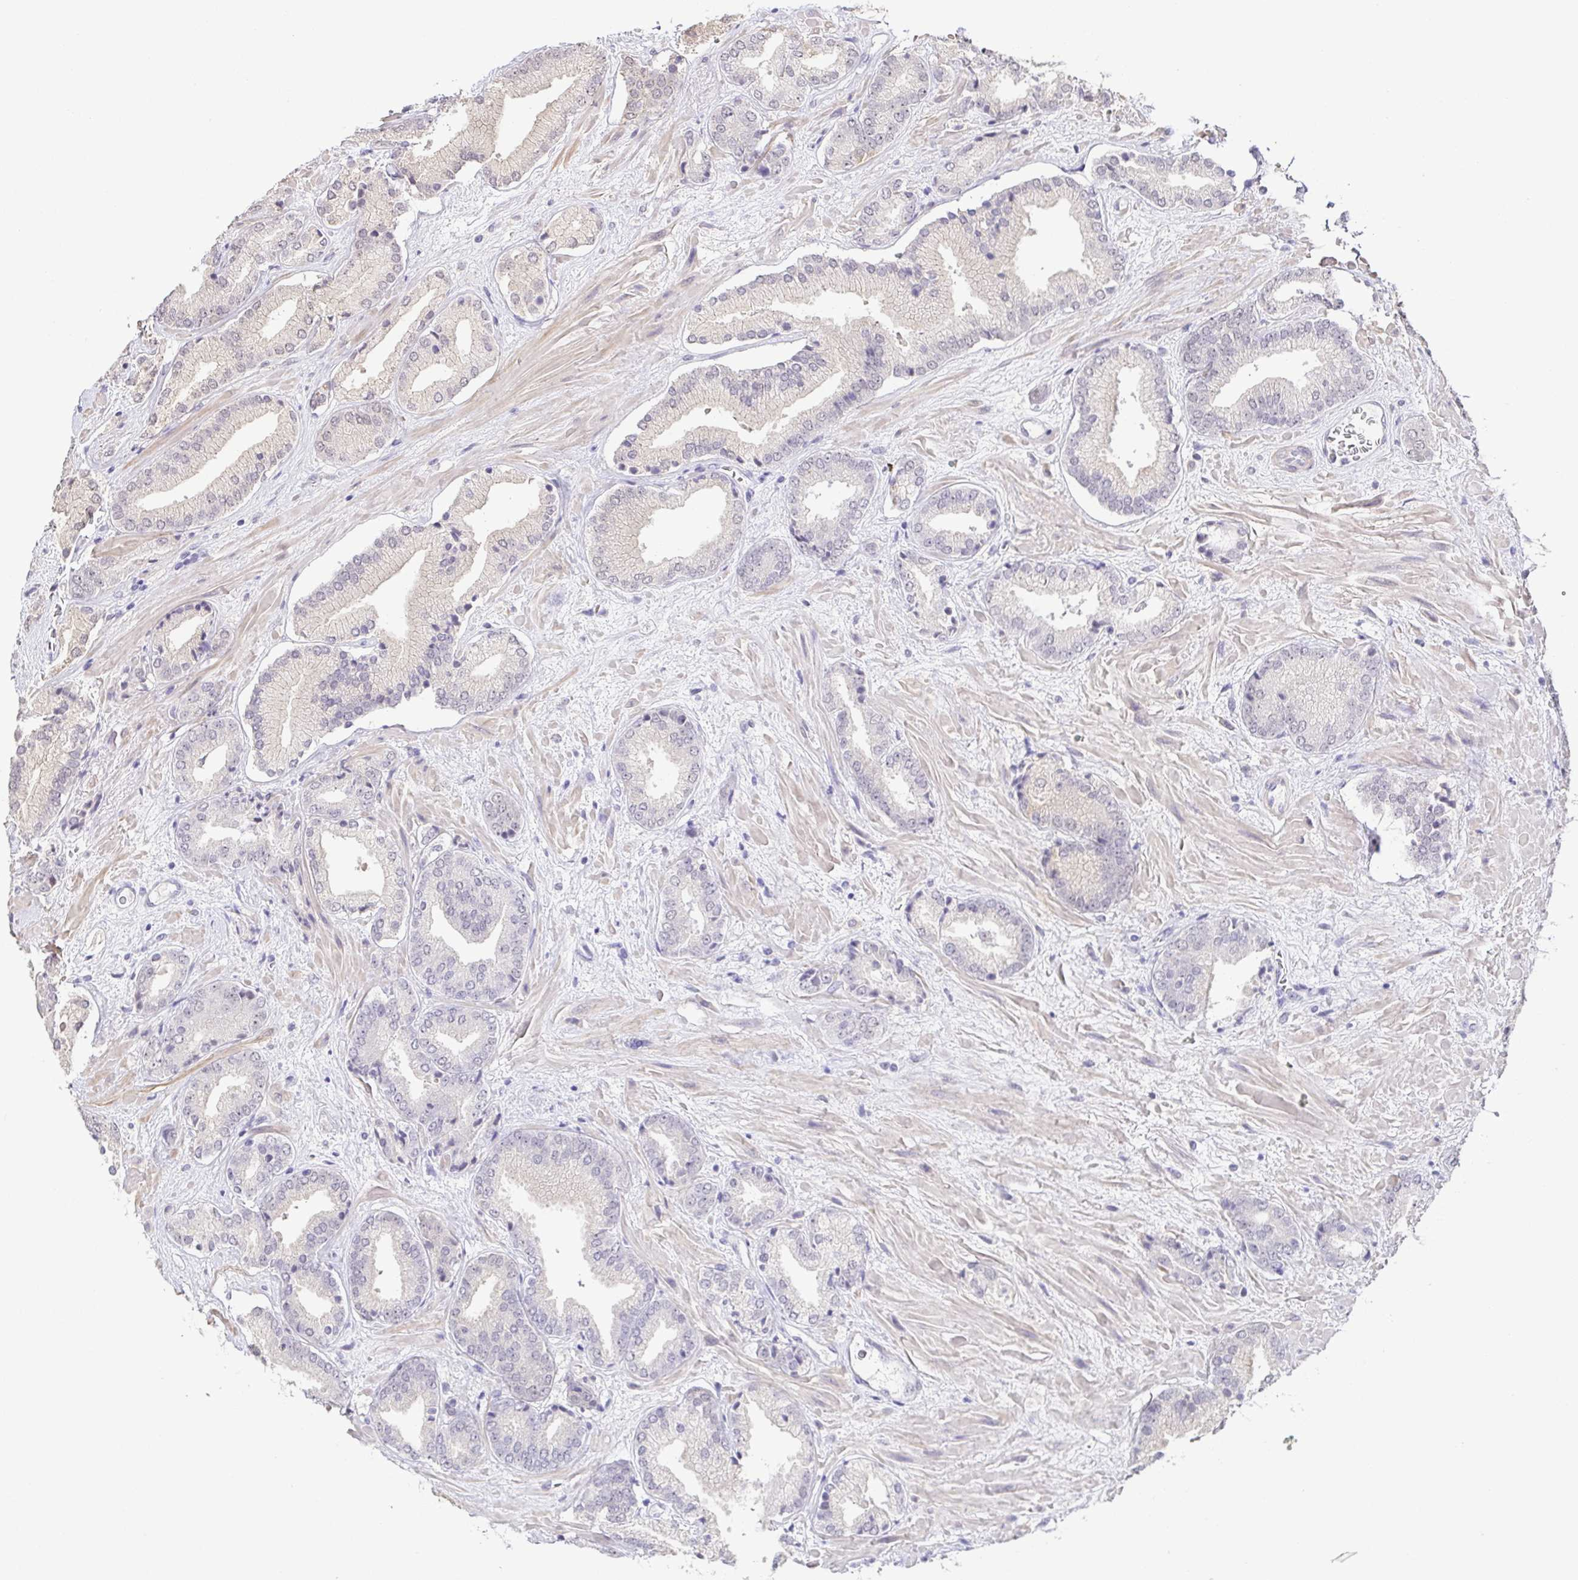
{"staining": {"intensity": "negative", "quantity": "none", "location": "none"}, "tissue": "prostate cancer", "cell_type": "Tumor cells", "image_type": "cancer", "snomed": [{"axis": "morphology", "description": "Adenocarcinoma, High grade"}, {"axis": "topography", "description": "Prostate"}], "caption": "High magnification brightfield microscopy of prostate cancer stained with DAB (brown) and counterstained with hematoxylin (blue): tumor cells show no significant expression.", "gene": "NEFH", "patient": {"sex": "male", "age": 56}}